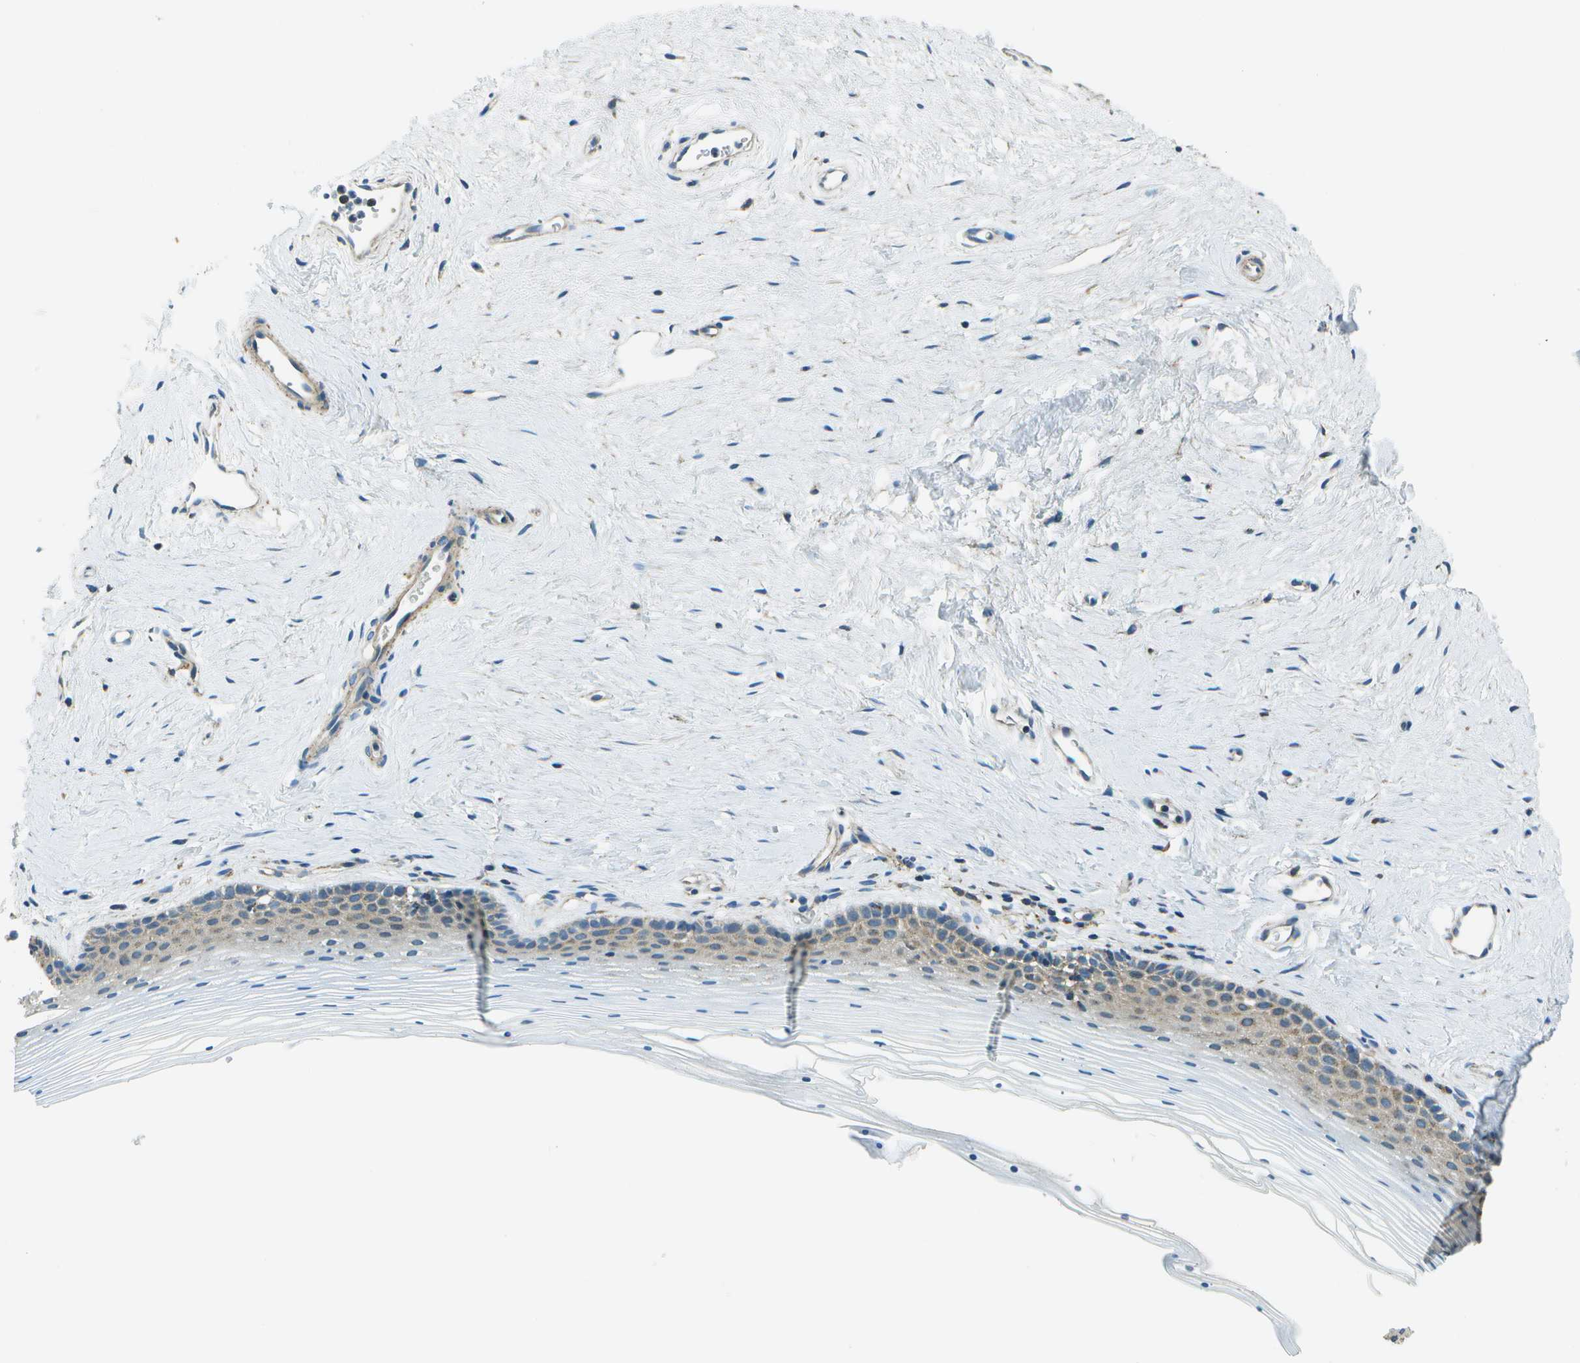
{"staining": {"intensity": "weak", "quantity": "<25%", "location": "cytoplasmic/membranous"}, "tissue": "vagina", "cell_type": "Squamous epithelial cells", "image_type": "normal", "snomed": [{"axis": "morphology", "description": "Normal tissue, NOS"}, {"axis": "topography", "description": "Vagina"}], "caption": "This is an immunohistochemistry (IHC) histopathology image of normal vagina. There is no positivity in squamous epithelial cells.", "gene": "TMEM51", "patient": {"sex": "female", "age": 32}}